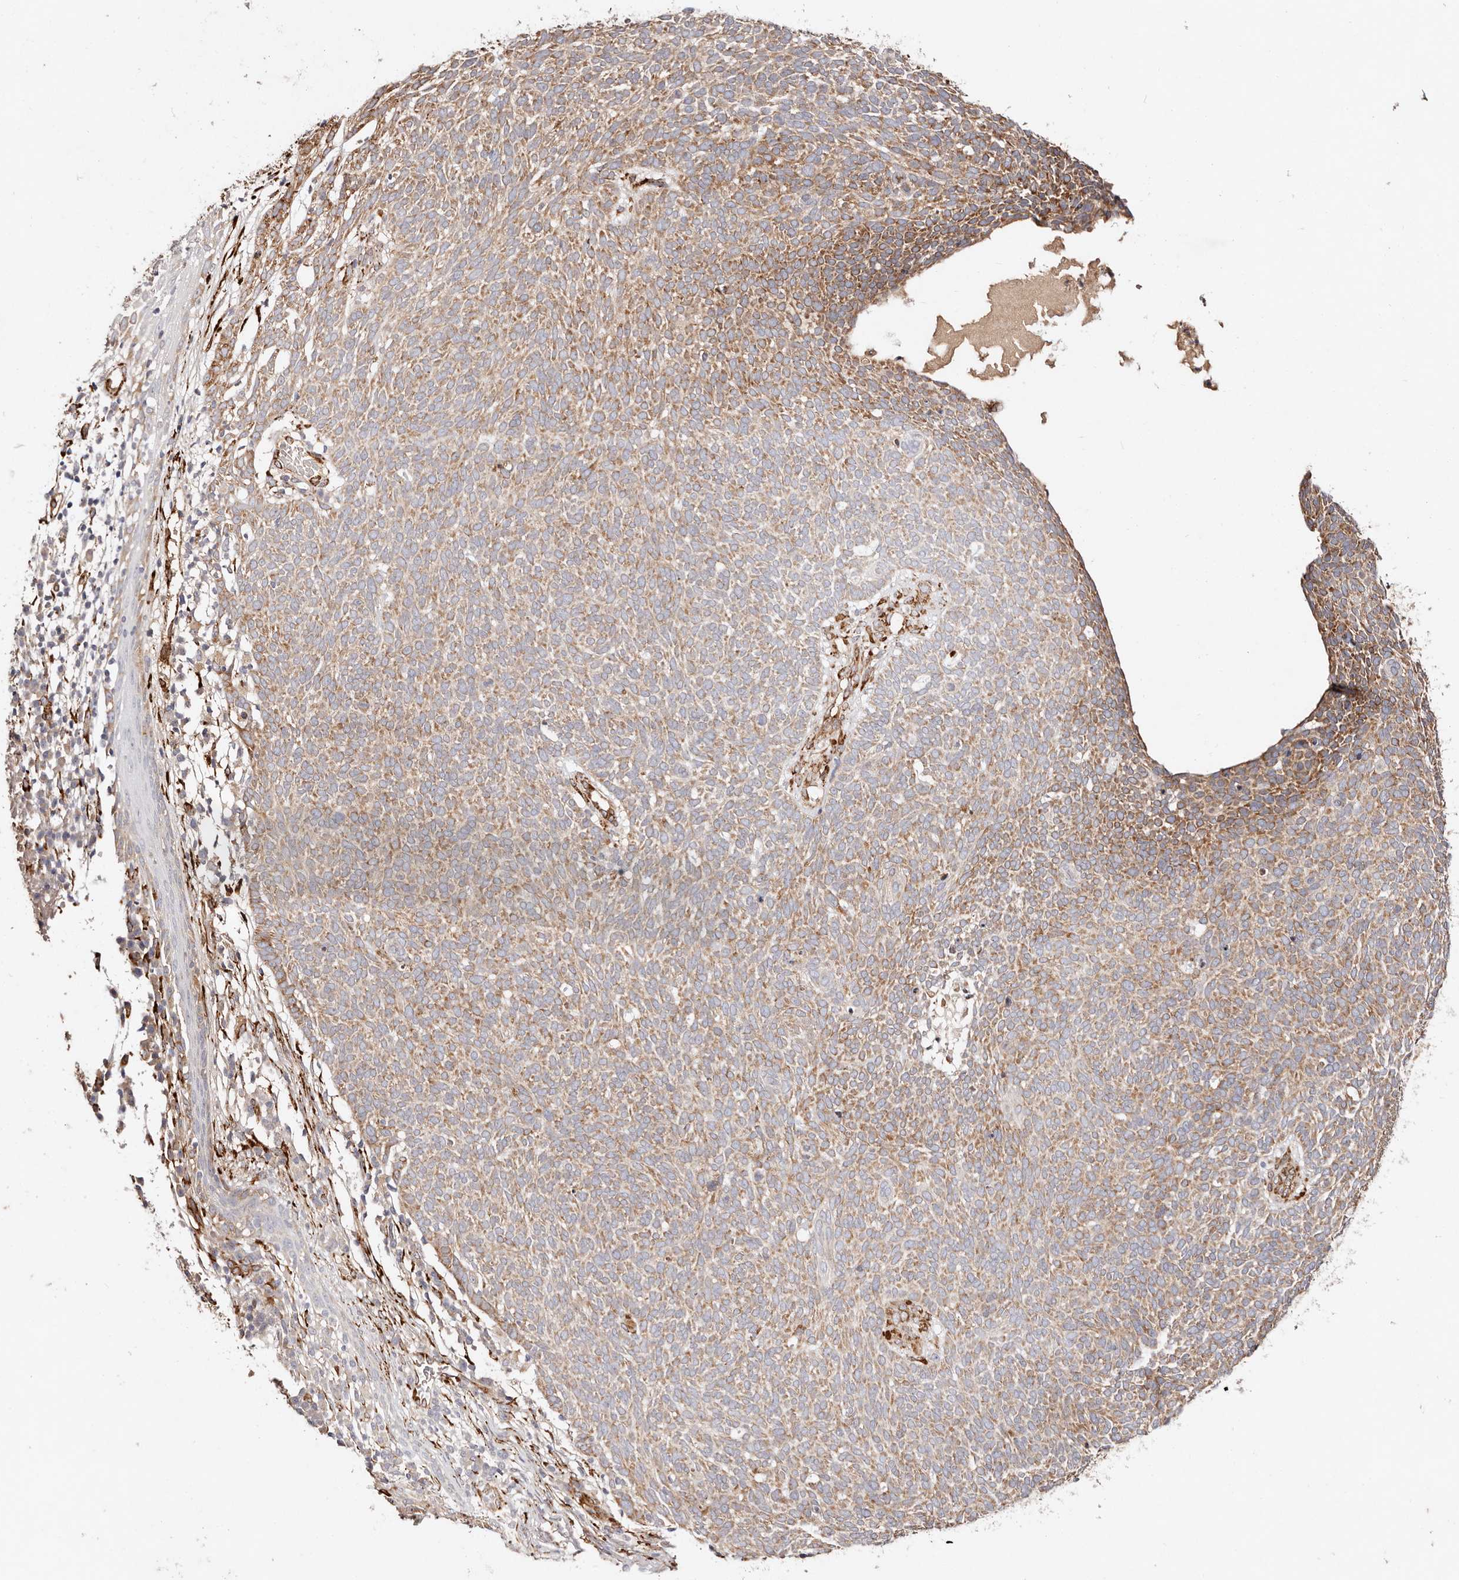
{"staining": {"intensity": "moderate", "quantity": ">75%", "location": "cytoplasmic/membranous"}, "tissue": "skin cancer", "cell_type": "Tumor cells", "image_type": "cancer", "snomed": [{"axis": "morphology", "description": "Squamous cell carcinoma, NOS"}, {"axis": "topography", "description": "Skin"}], "caption": "Immunohistochemical staining of skin cancer (squamous cell carcinoma) exhibits medium levels of moderate cytoplasmic/membranous protein staining in about >75% of tumor cells.", "gene": "SERPINH1", "patient": {"sex": "female", "age": 90}}